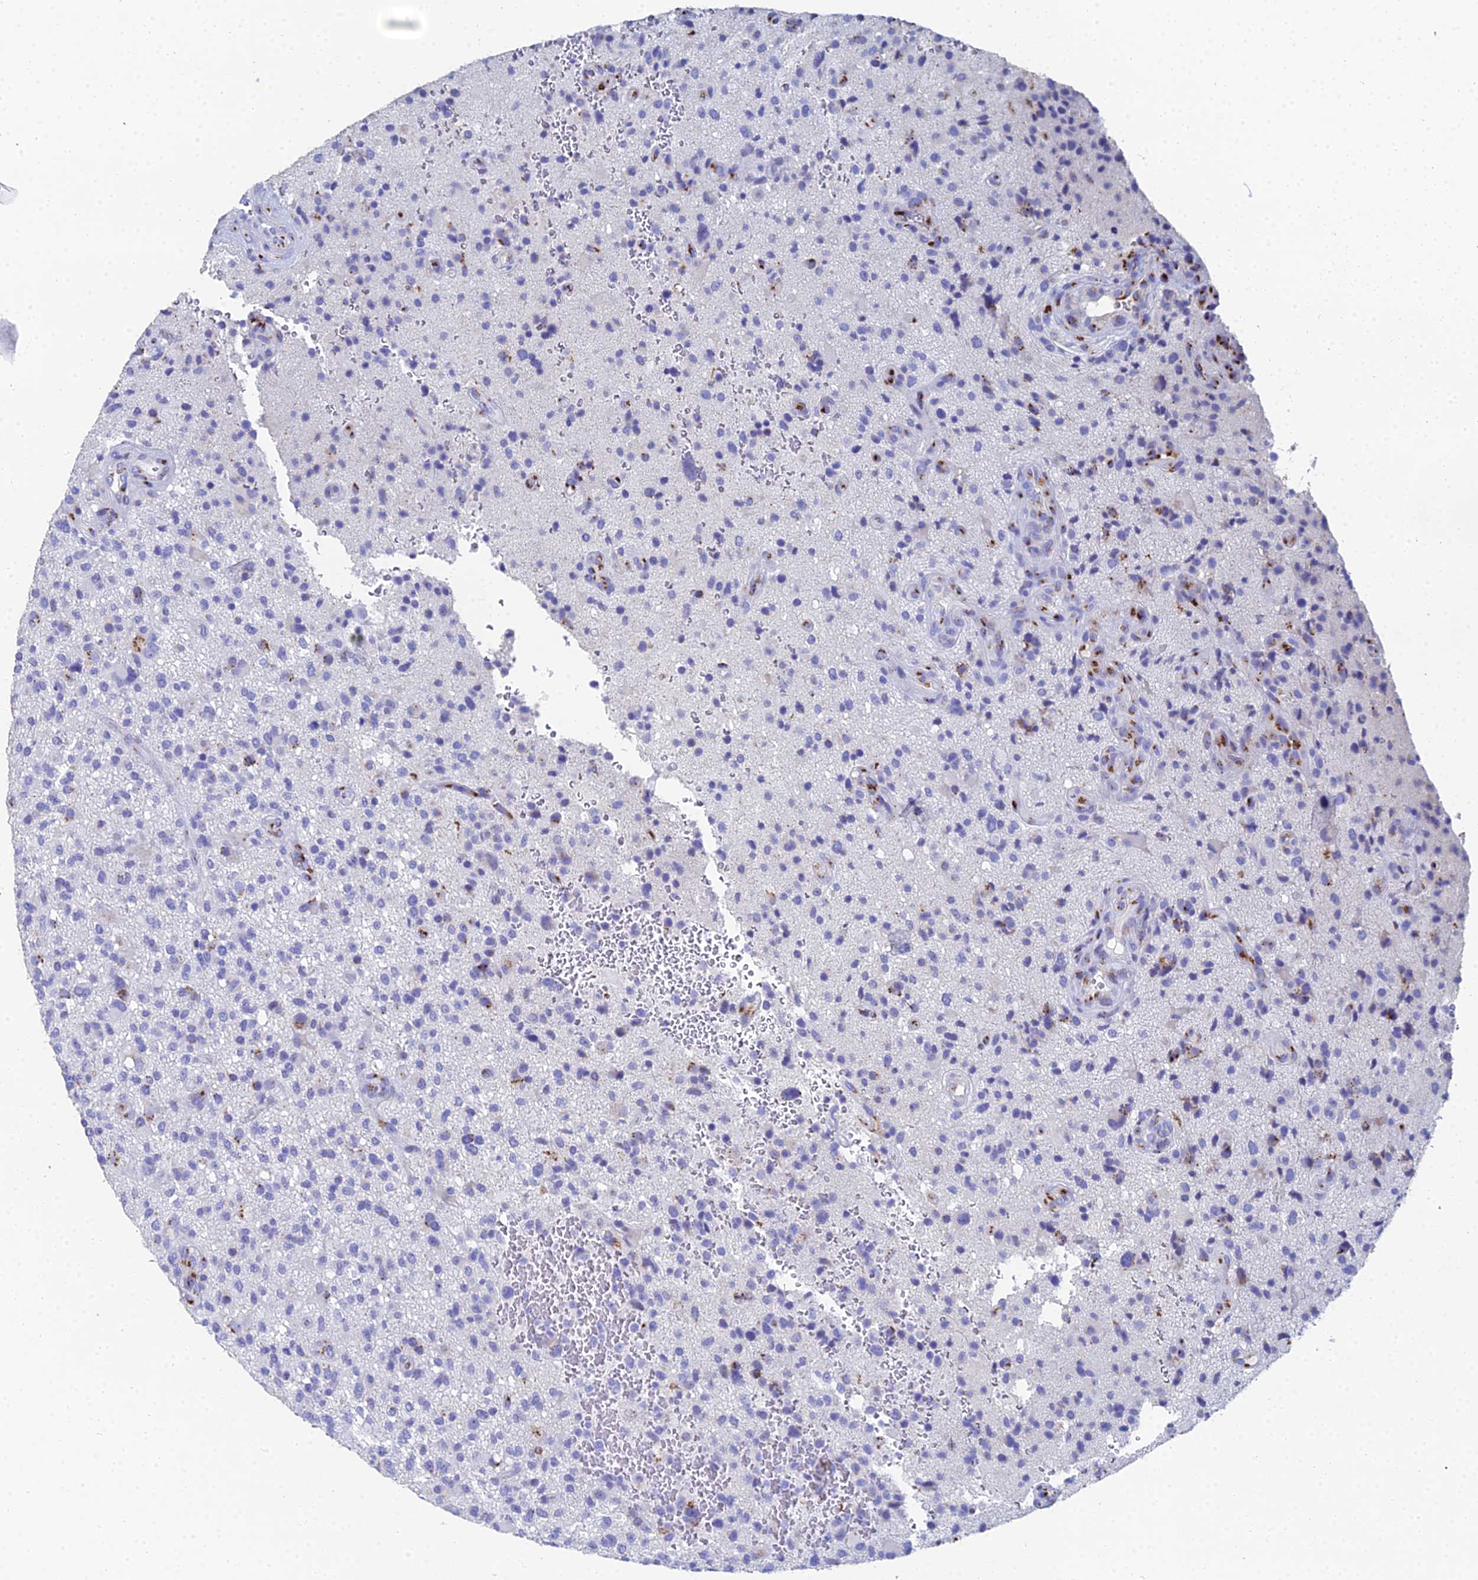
{"staining": {"intensity": "negative", "quantity": "none", "location": "none"}, "tissue": "glioma", "cell_type": "Tumor cells", "image_type": "cancer", "snomed": [{"axis": "morphology", "description": "Glioma, malignant, High grade"}, {"axis": "topography", "description": "Brain"}], "caption": "Tumor cells show no significant positivity in glioma.", "gene": "ENSG00000268674", "patient": {"sex": "male", "age": 47}}